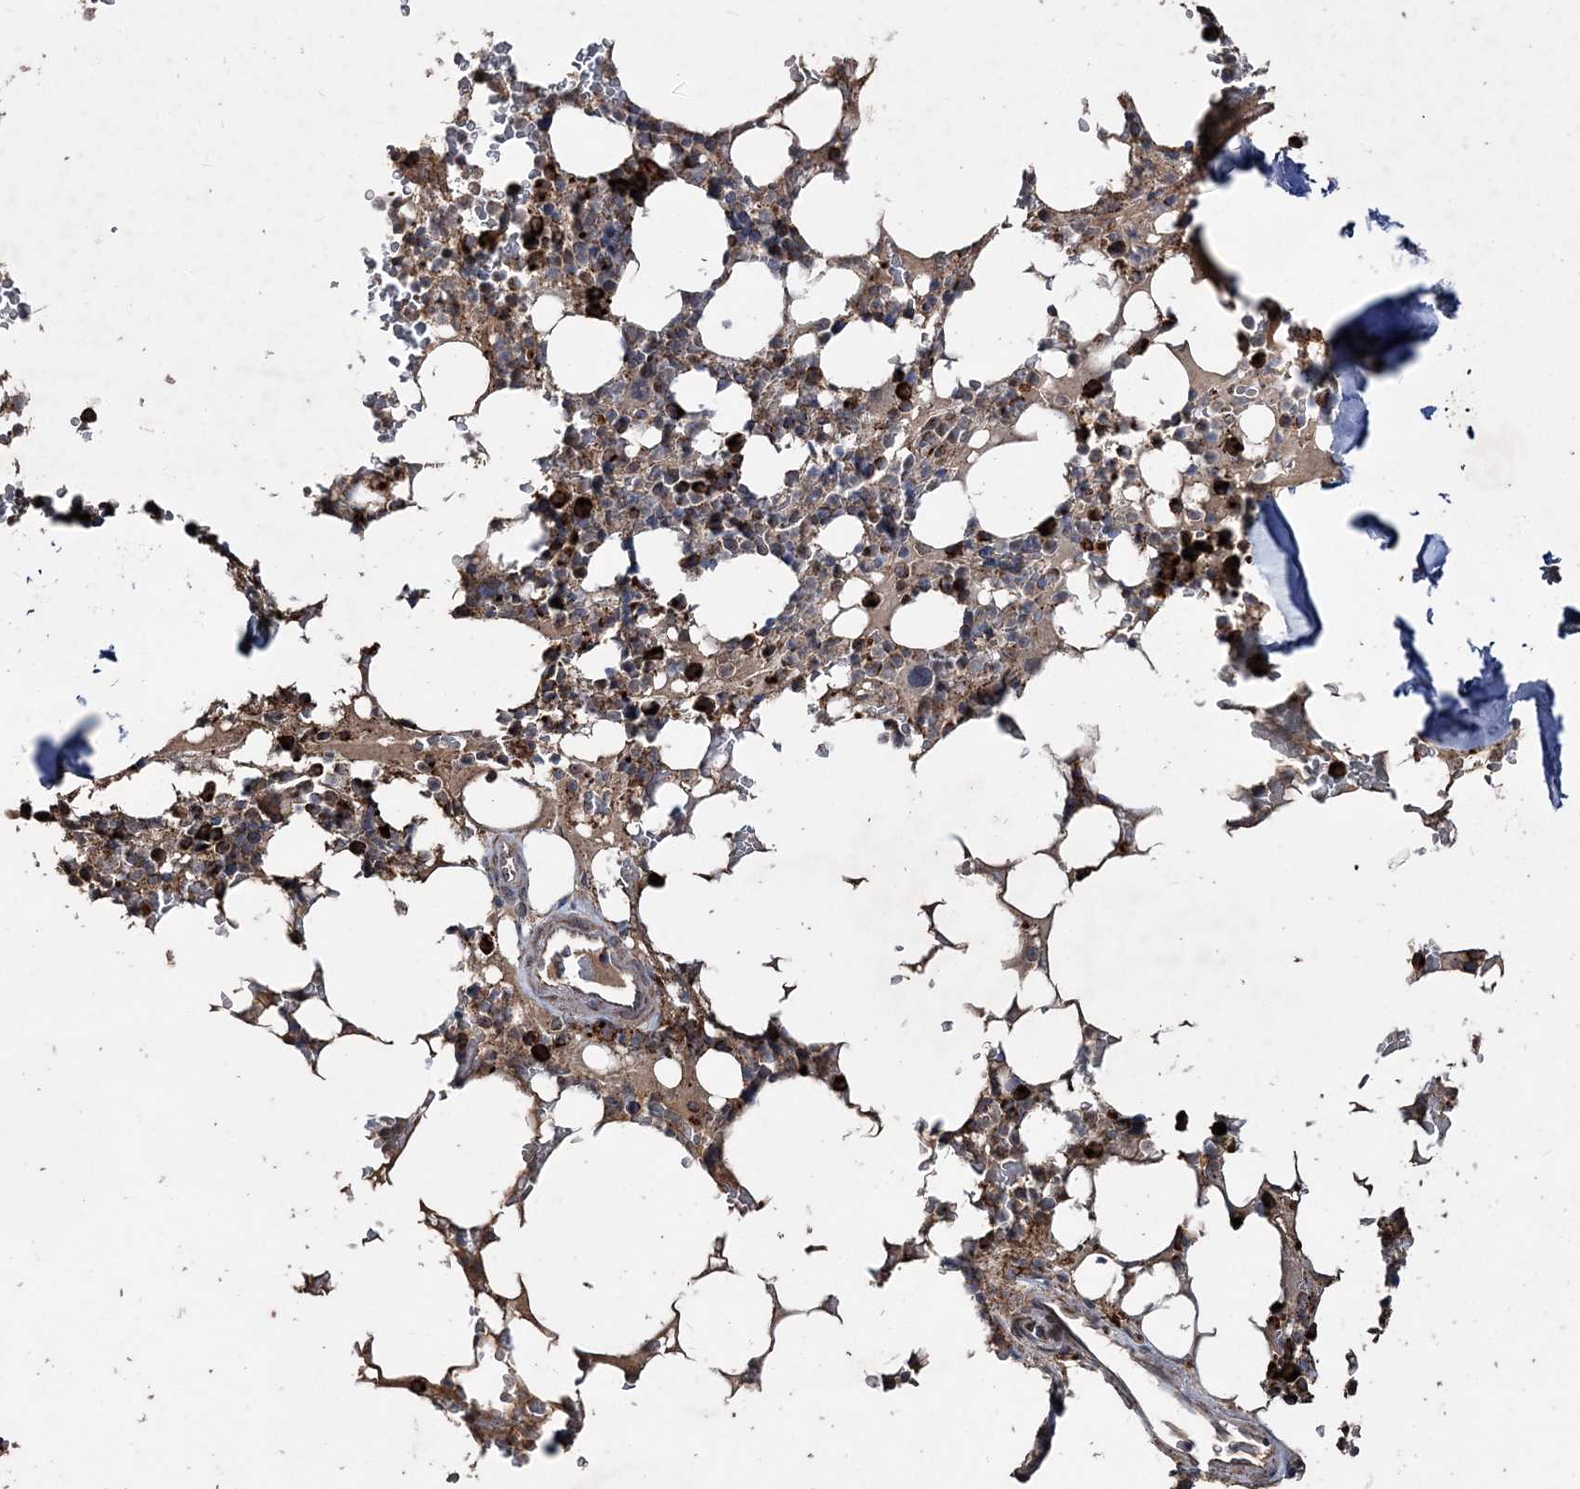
{"staining": {"intensity": "strong", "quantity": "25%-75%", "location": "cytoplasmic/membranous"}, "tissue": "bone marrow", "cell_type": "Hematopoietic cells", "image_type": "normal", "snomed": [{"axis": "morphology", "description": "Normal tissue, NOS"}, {"axis": "topography", "description": "Bone marrow"}], "caption": "Protein staining by immunohistochemistry exhibits strong cytoplasmic/membranous staining in about 25%-75% of hematopoietic cells in benign bone marrow. The protein is shown in brown color, while the nuclei are stained blue.", "gene": "POC5", "patient": {"sex": "male", "age": 58}}